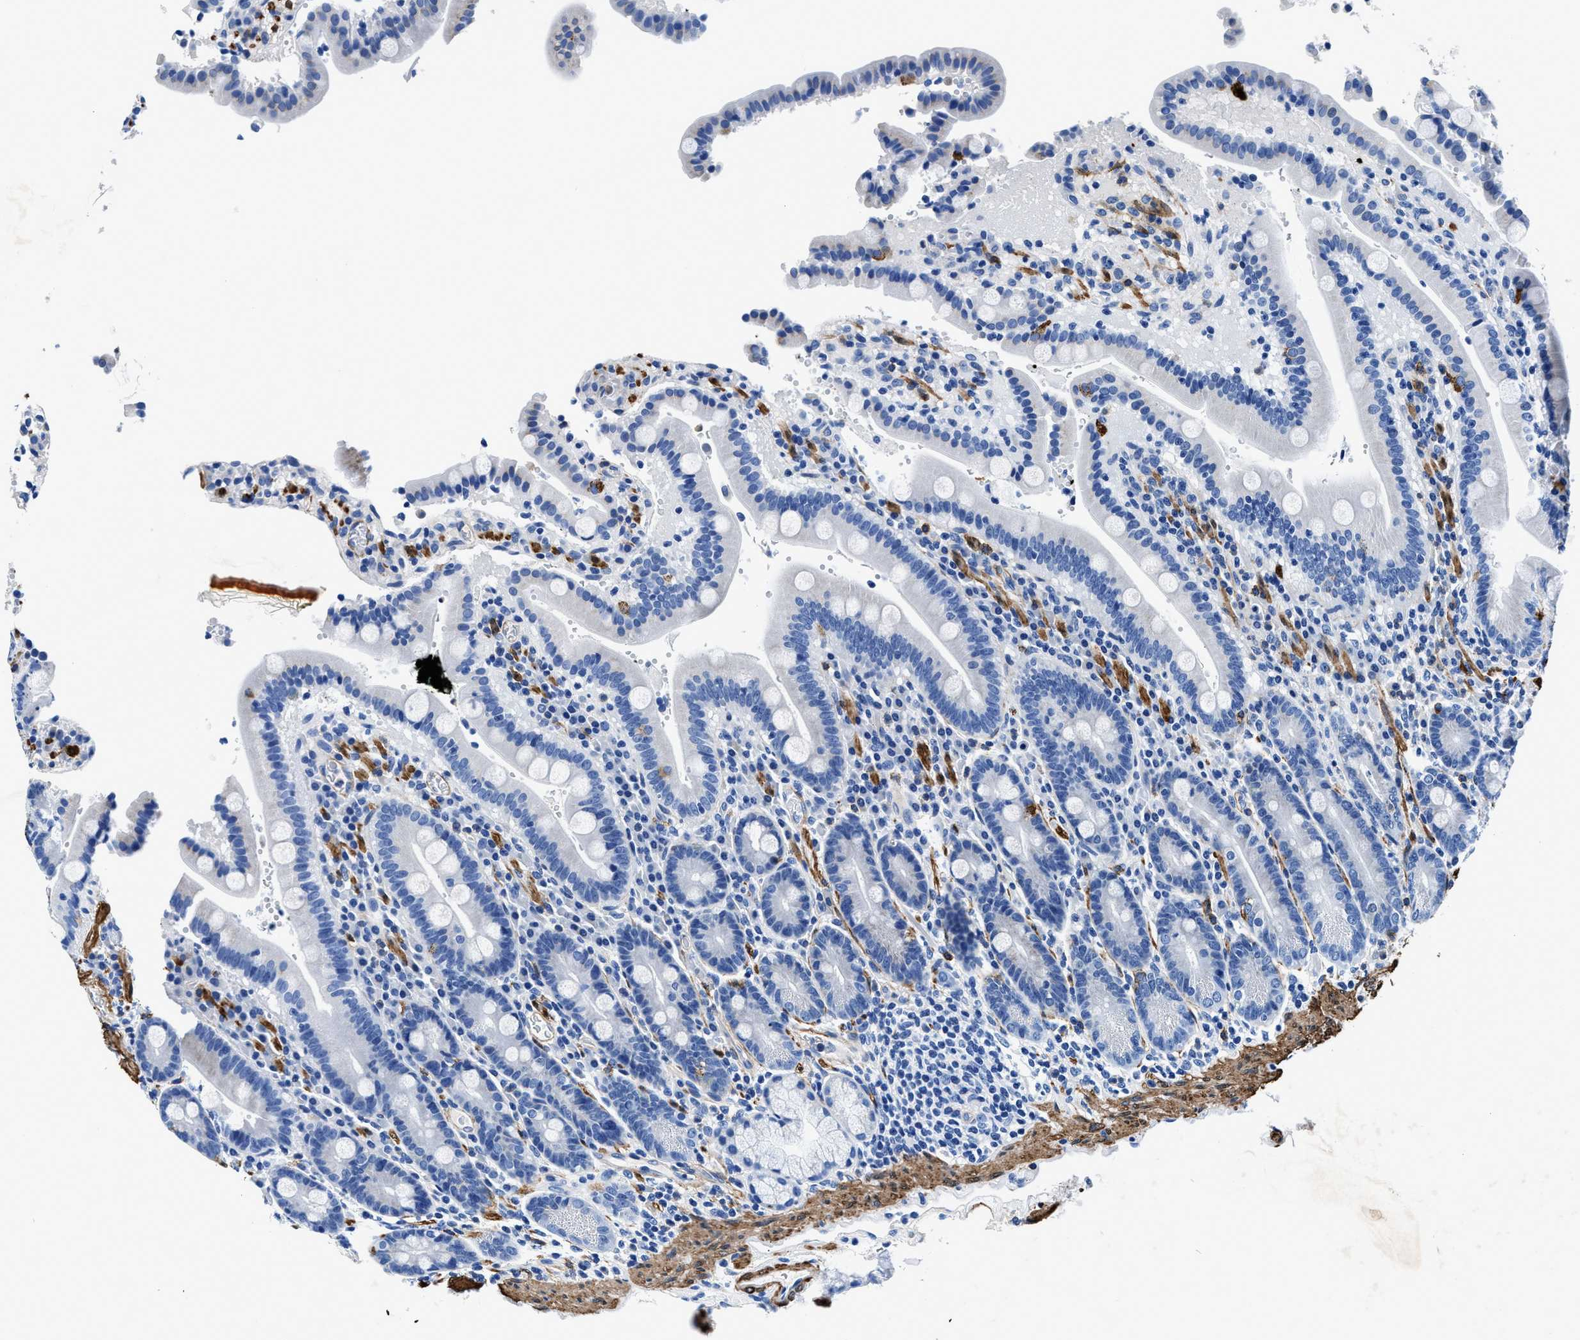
{"staining": {"intensity": "weak", "quantity": "<25%", "location": "cytoplasmic/membranous"}, "tissue": "duodenum", "cell_type": "Glandular cells", "image_type": "normal", "snomed": [{"axis": "morphology", "description": "Normal tissue, NOS"}, {"axis": "topography", "description": "Small intestine, NOS"}], "caption": "Immunohistochemistry of normal human duodenum reveals no staining in glandular cells.", "gene": "TEX261", "patient": {"sex": "female", "age": 71}}